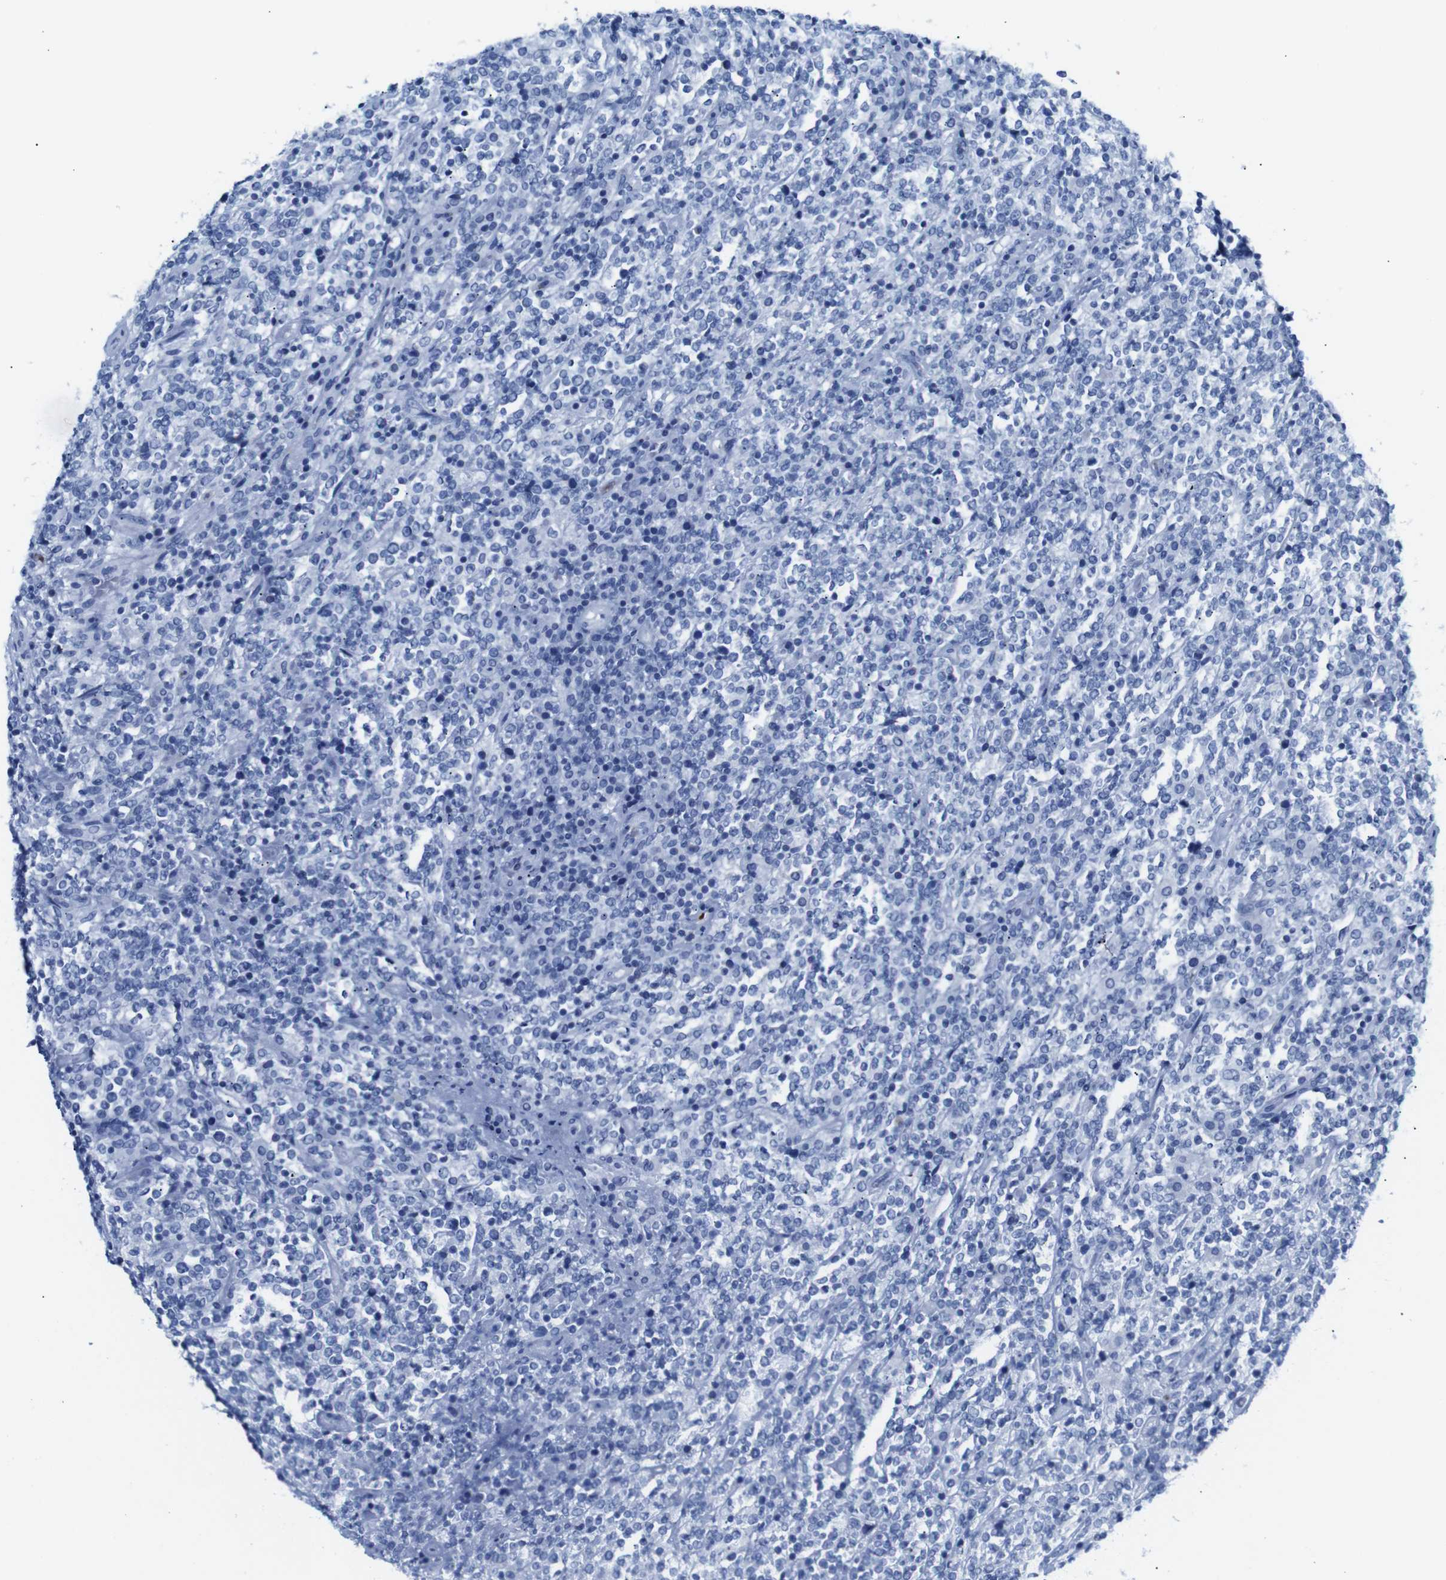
{"staining": {"intensity": "negative", "quantity": "none", "location": "none"}, "tissue": "lymphoma", "cell_type": "Tumor cells", "image_type": "cancer", "snomed": [{"axis": "morphology", "description": "Malignant lymphoma, non-Hodgkin's type, High grade"}, {"axis": "topography", "description": "Soft tissue"}], "caption": "IHC histopathology image of human high-grade malignant lymphoma, non-Hodgkin's type stained for a protein (brown), which shows no expression in tumor cells.", "gene": "ERVMER34-1", "patient": {"sex": "male", "age": 18}}